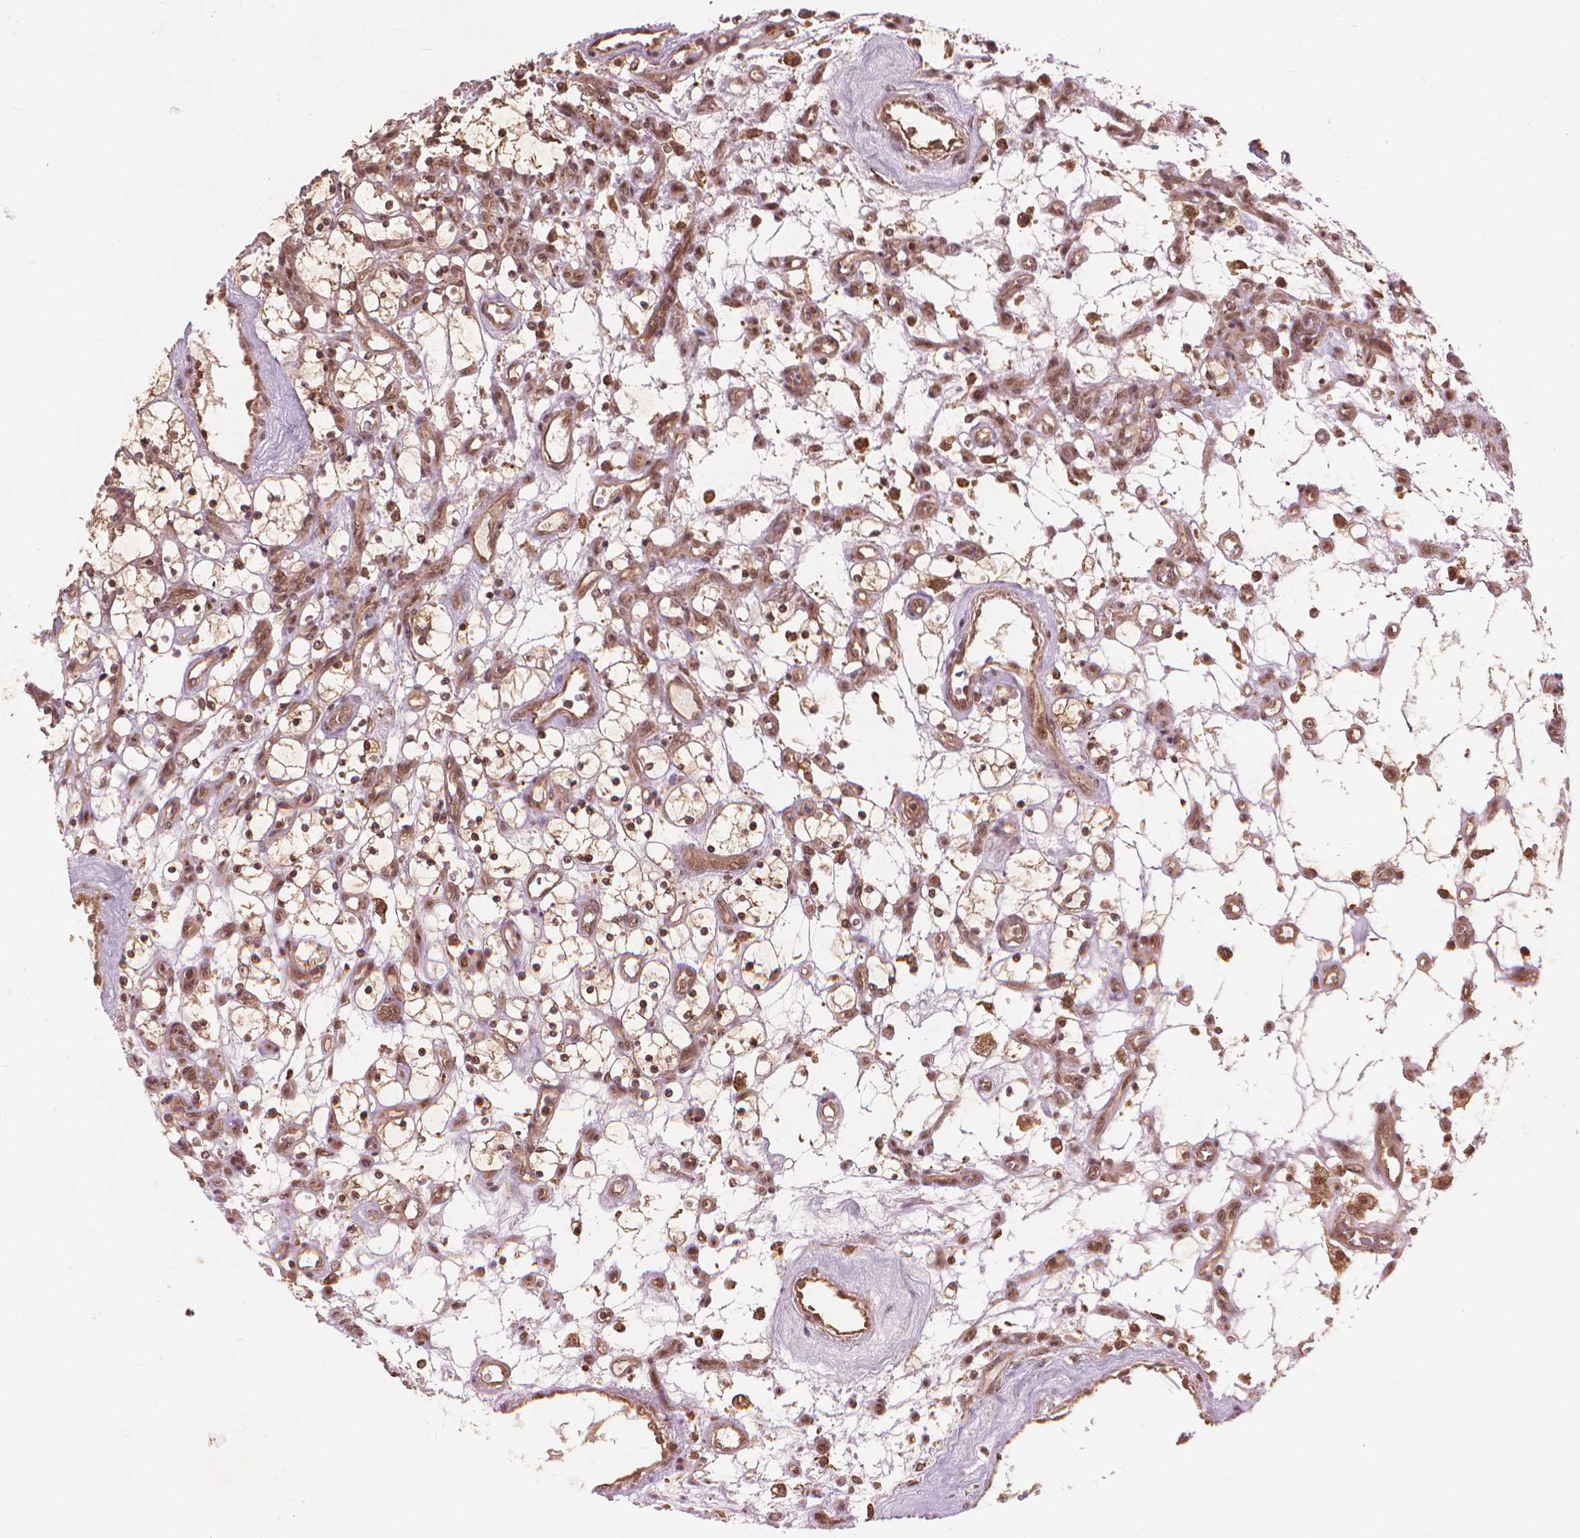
{"staining": {"intensity": "moderate", "quantity": ">75%", "location": "cytoplasmic/membranous,nuclear"}, "tissue": "renal cancer", "cell_type": "Tumor cells", "image_type": "cancer", "snomed": [{"axis": "morphology", "description": "Adenocarcinoma, NOS"}, {"axis": "topography", "description": "Kidney"}], "caption": "Tumor cells demonstrate moderate cytoplasmic/membranous and nuclear positivity in about >75% of cells in adenocarcinoma (renal). Immunohistochemistry stains the protein in brown and the nuclei are stained blue.", "gene": "SSU72", "patient": {"sex": "female", "age": 69}}